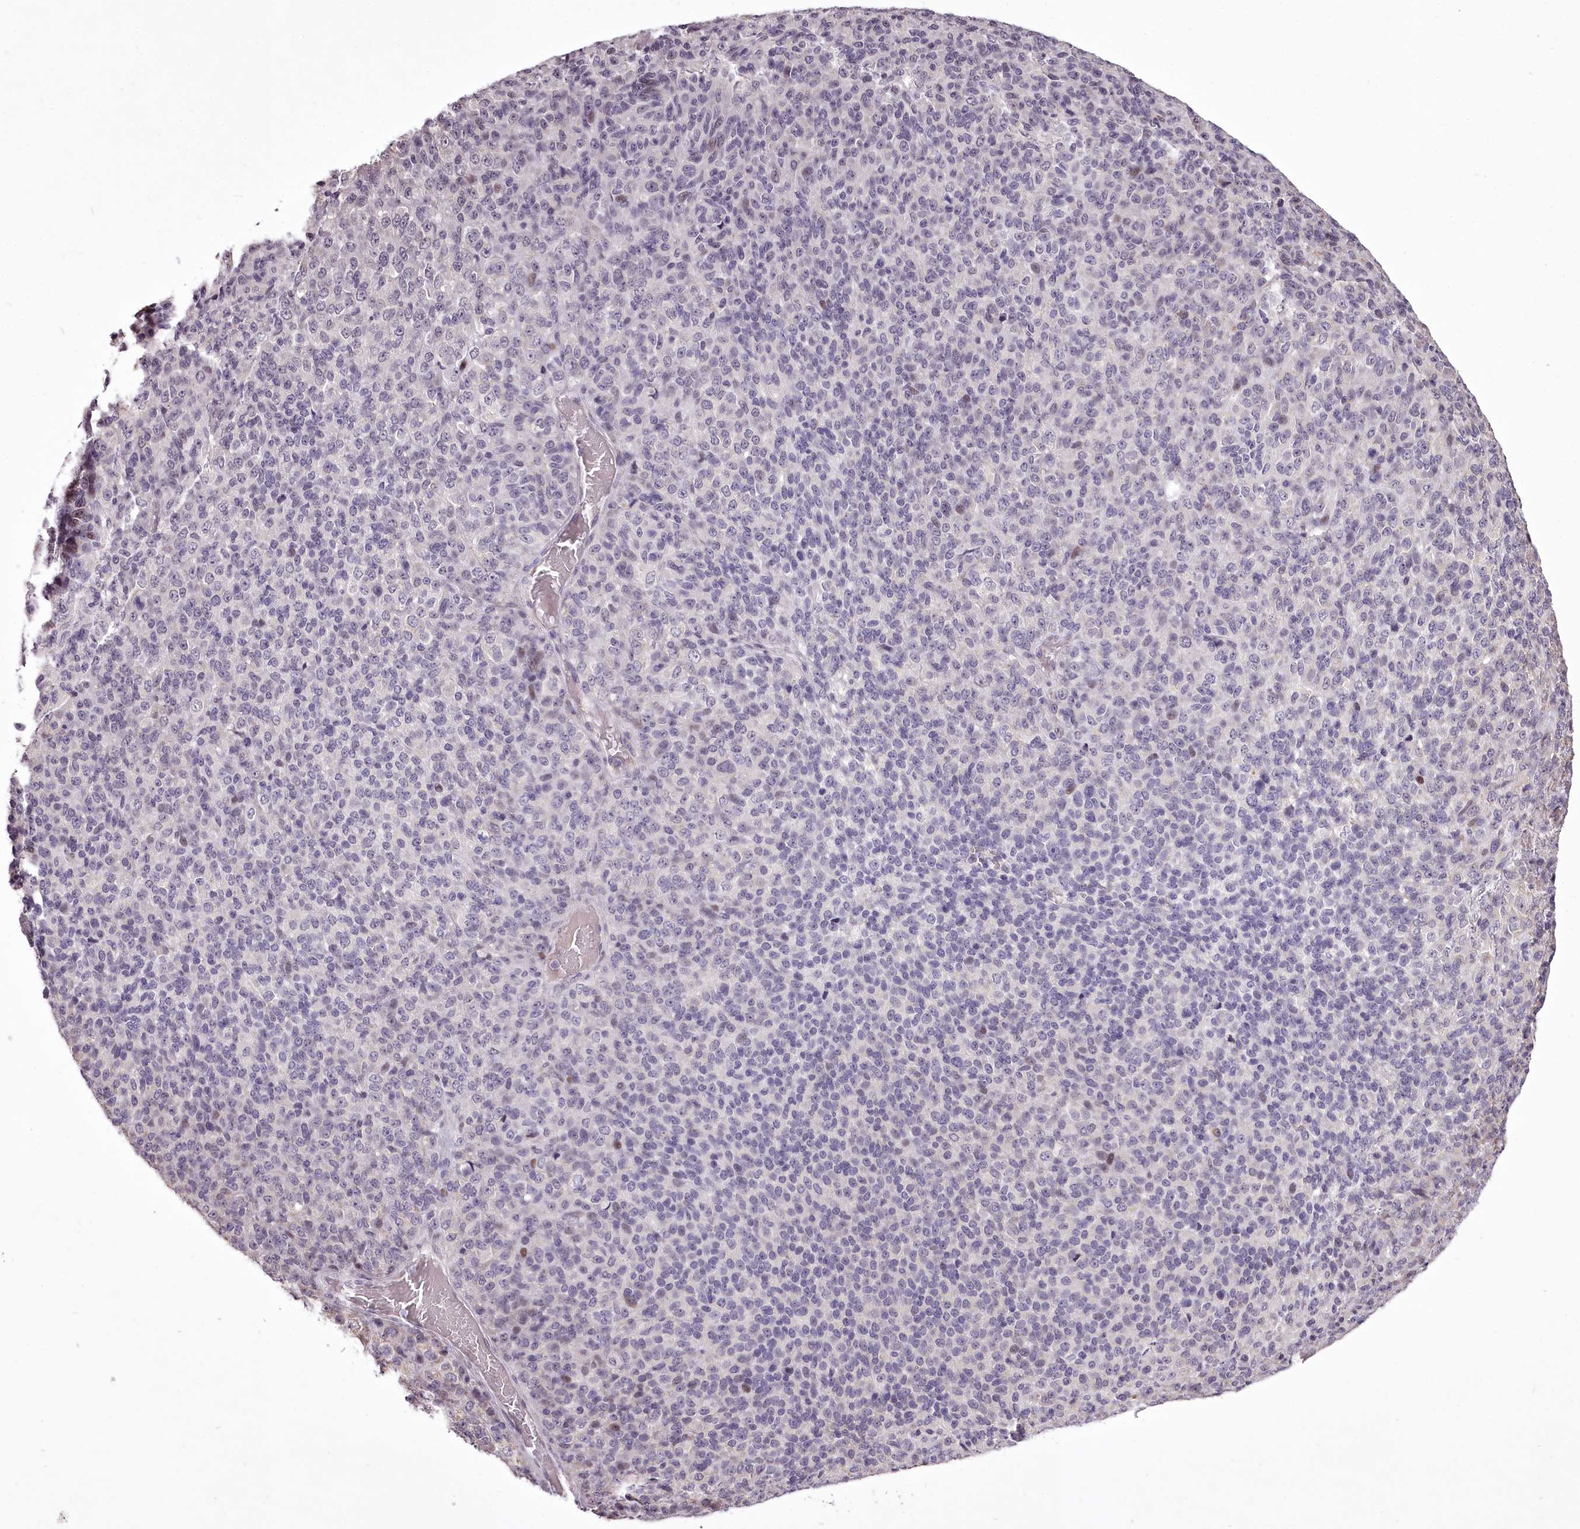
{"staining": {"intensity": "weak", "quantity": "<25%", "location": "nuclear"}, "tissue": "melanoma", "cell_type": "Tumor cells", "image_type": "cancer", "snomed": [{"axis": "morphology", "description": "Malignant melanoma, Metastatic site"}, {"axis": "topography", "description": "Brain"}], "caption": "Immunohistochemistry histopathology image of neoplastic tissue: melanoma stained with DAB reveals no significant protein positivity in tumor cells.", "gene": "C1orf56", "patient": {"sex": "female", "age": 56}}